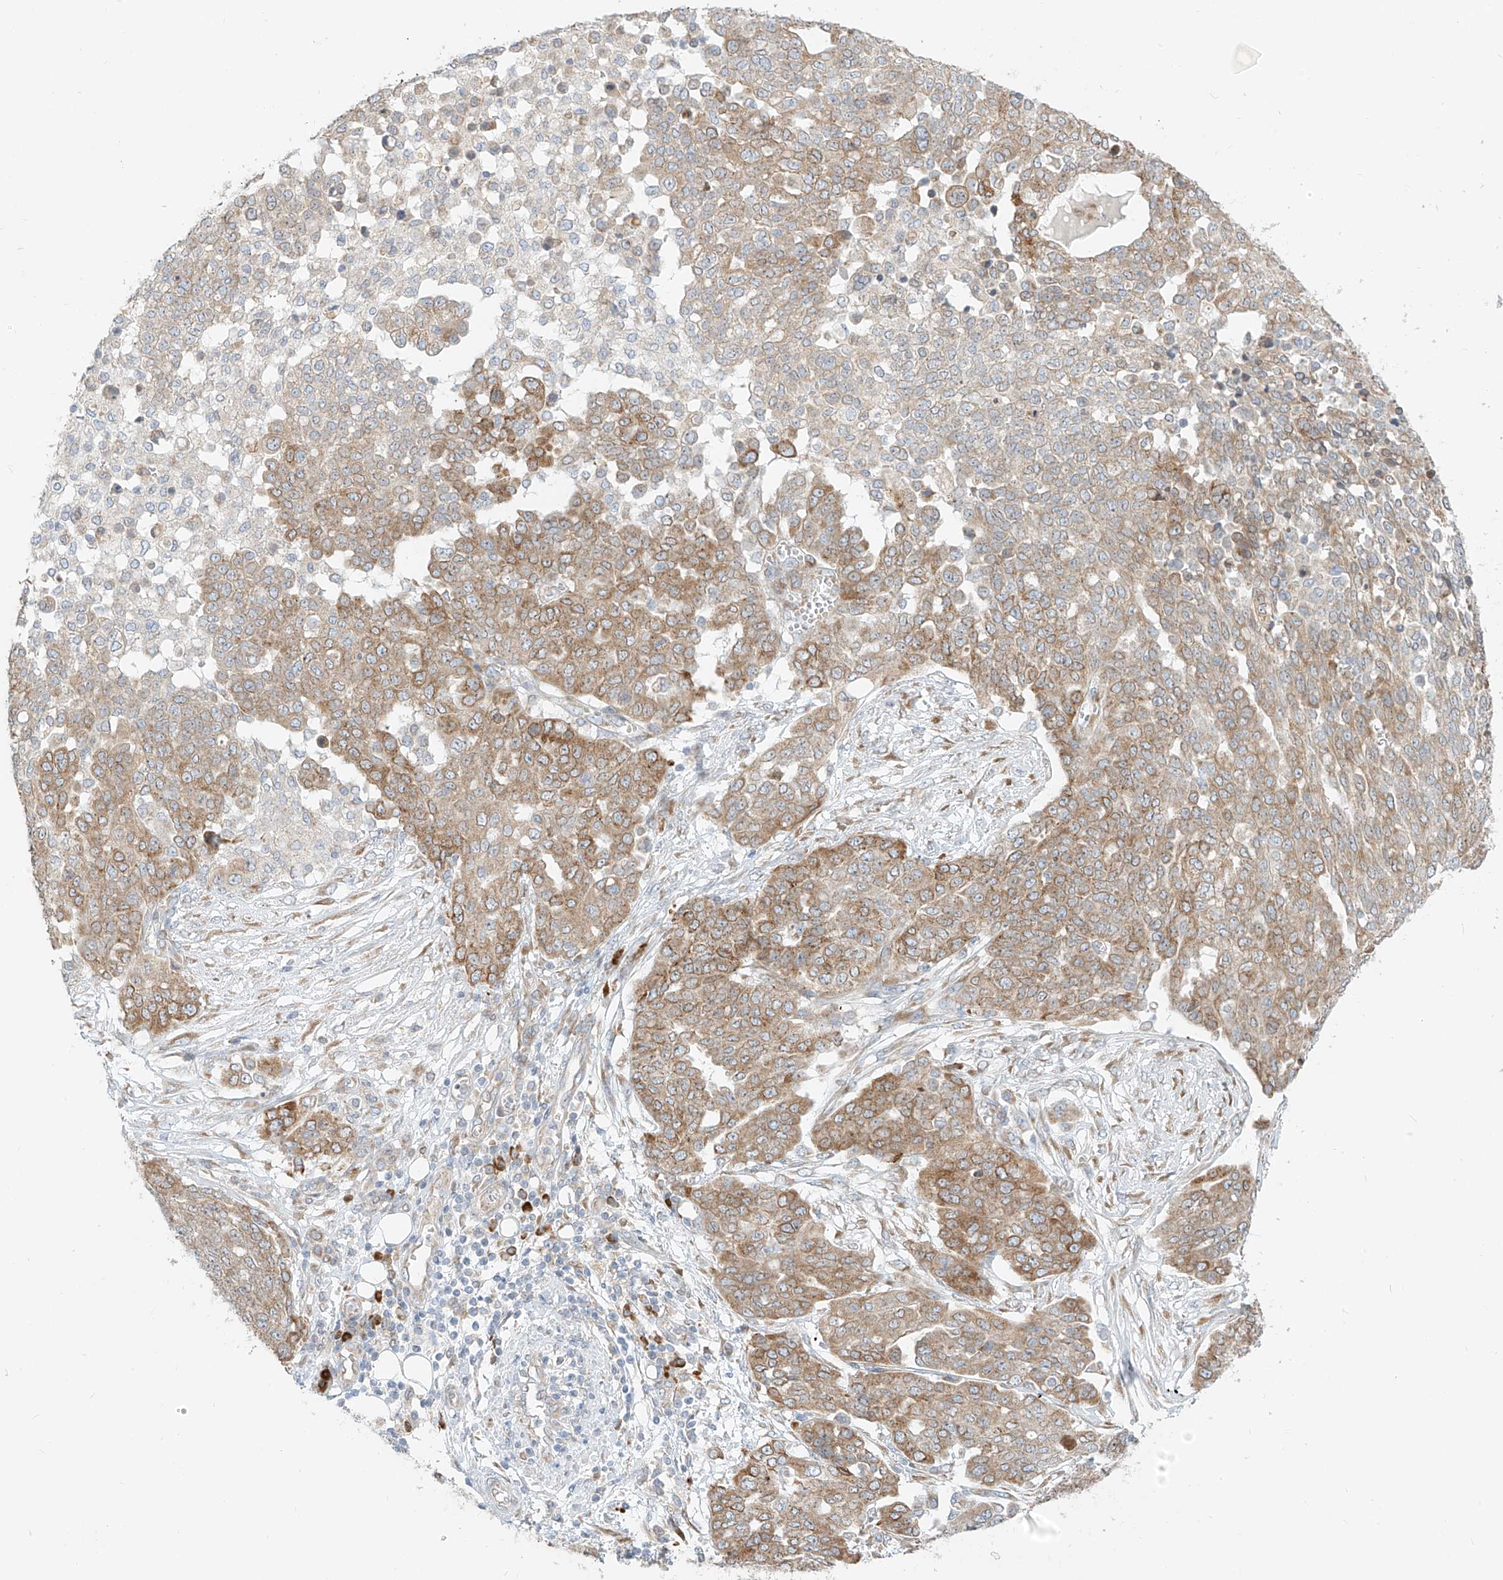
{"staining": {"intensity": "moderate", "quantity": ">75%", "location": "cytoplasmic/membranous"}, "tissue": "ovarian cancer", "cell_type": "Tumor cells", "image_type": "cancer", "snomed": [{"axis": "morphology", "description": "Cystadenocarcinoma, serous, NOS"}, {"axis": "topography", "description": "Soft tissue"}, {"axis": "topography", "description": "Ovary"}], "caption": "IHC photomicrograph of serous cystadenocarcinoma (ovarian) stained for a protein (brown), which shows medium levels of moderate cytoplasmic/membranous staining in about >75% of tumor cells.", "gene": "STT3A", "patient": {"sex": "female", "age": 57}}